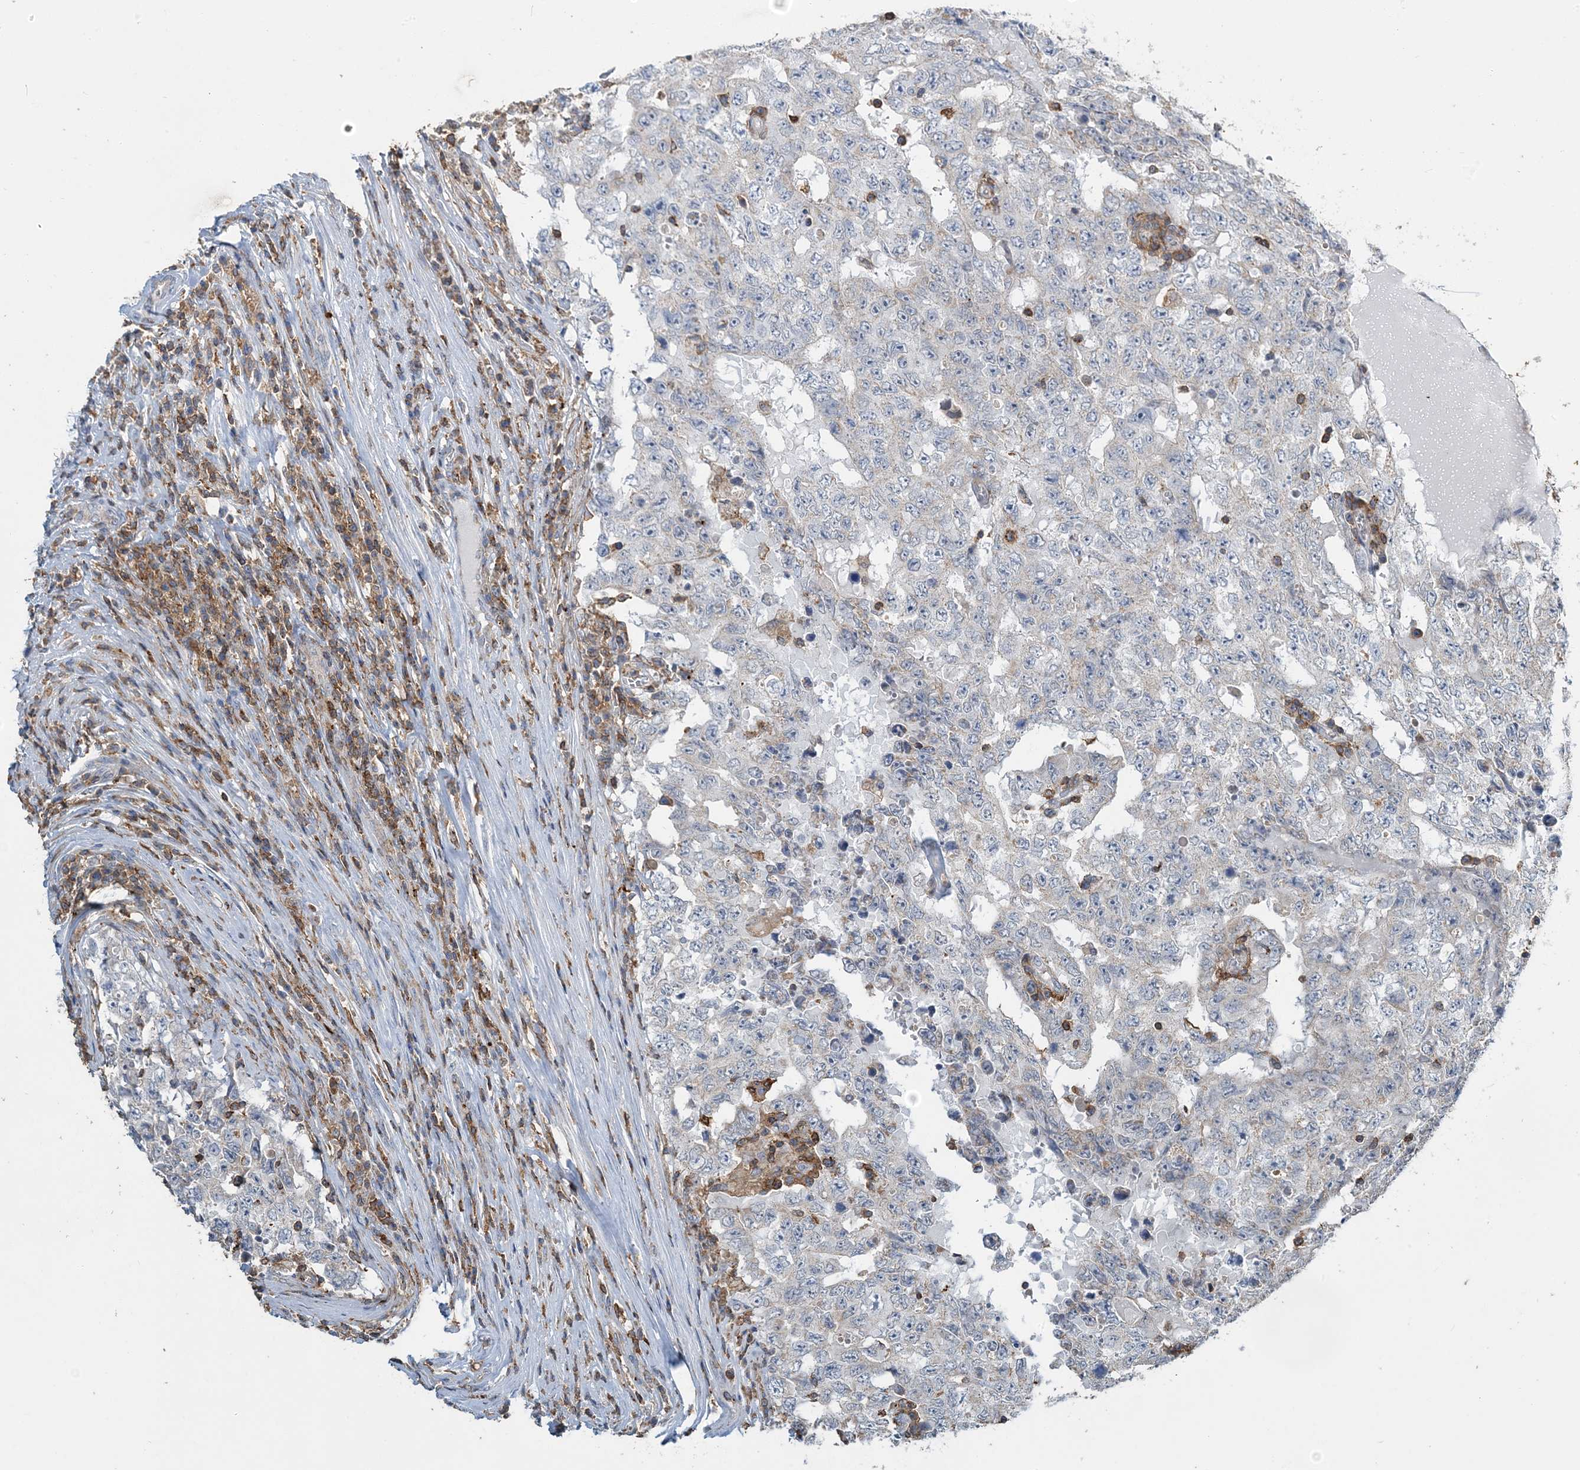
{"staining": {"intensity": "negative", "quantity": "none", "location": "none"}, "tissue": "testis cancer", "cell_type": "Tumor cells", "image_type": "cancer", "snomed": [{"axis": "morphology", "description": "Carcinoma, Embryonal, NOS"}, {"axis": "topography", "description": "Testis"}], "caption": "There is no significant staining in tumor cells of testis embryonal carcinoma.", "gene": "TMLHE", "patient": {"sex": "male", "age": 26}}